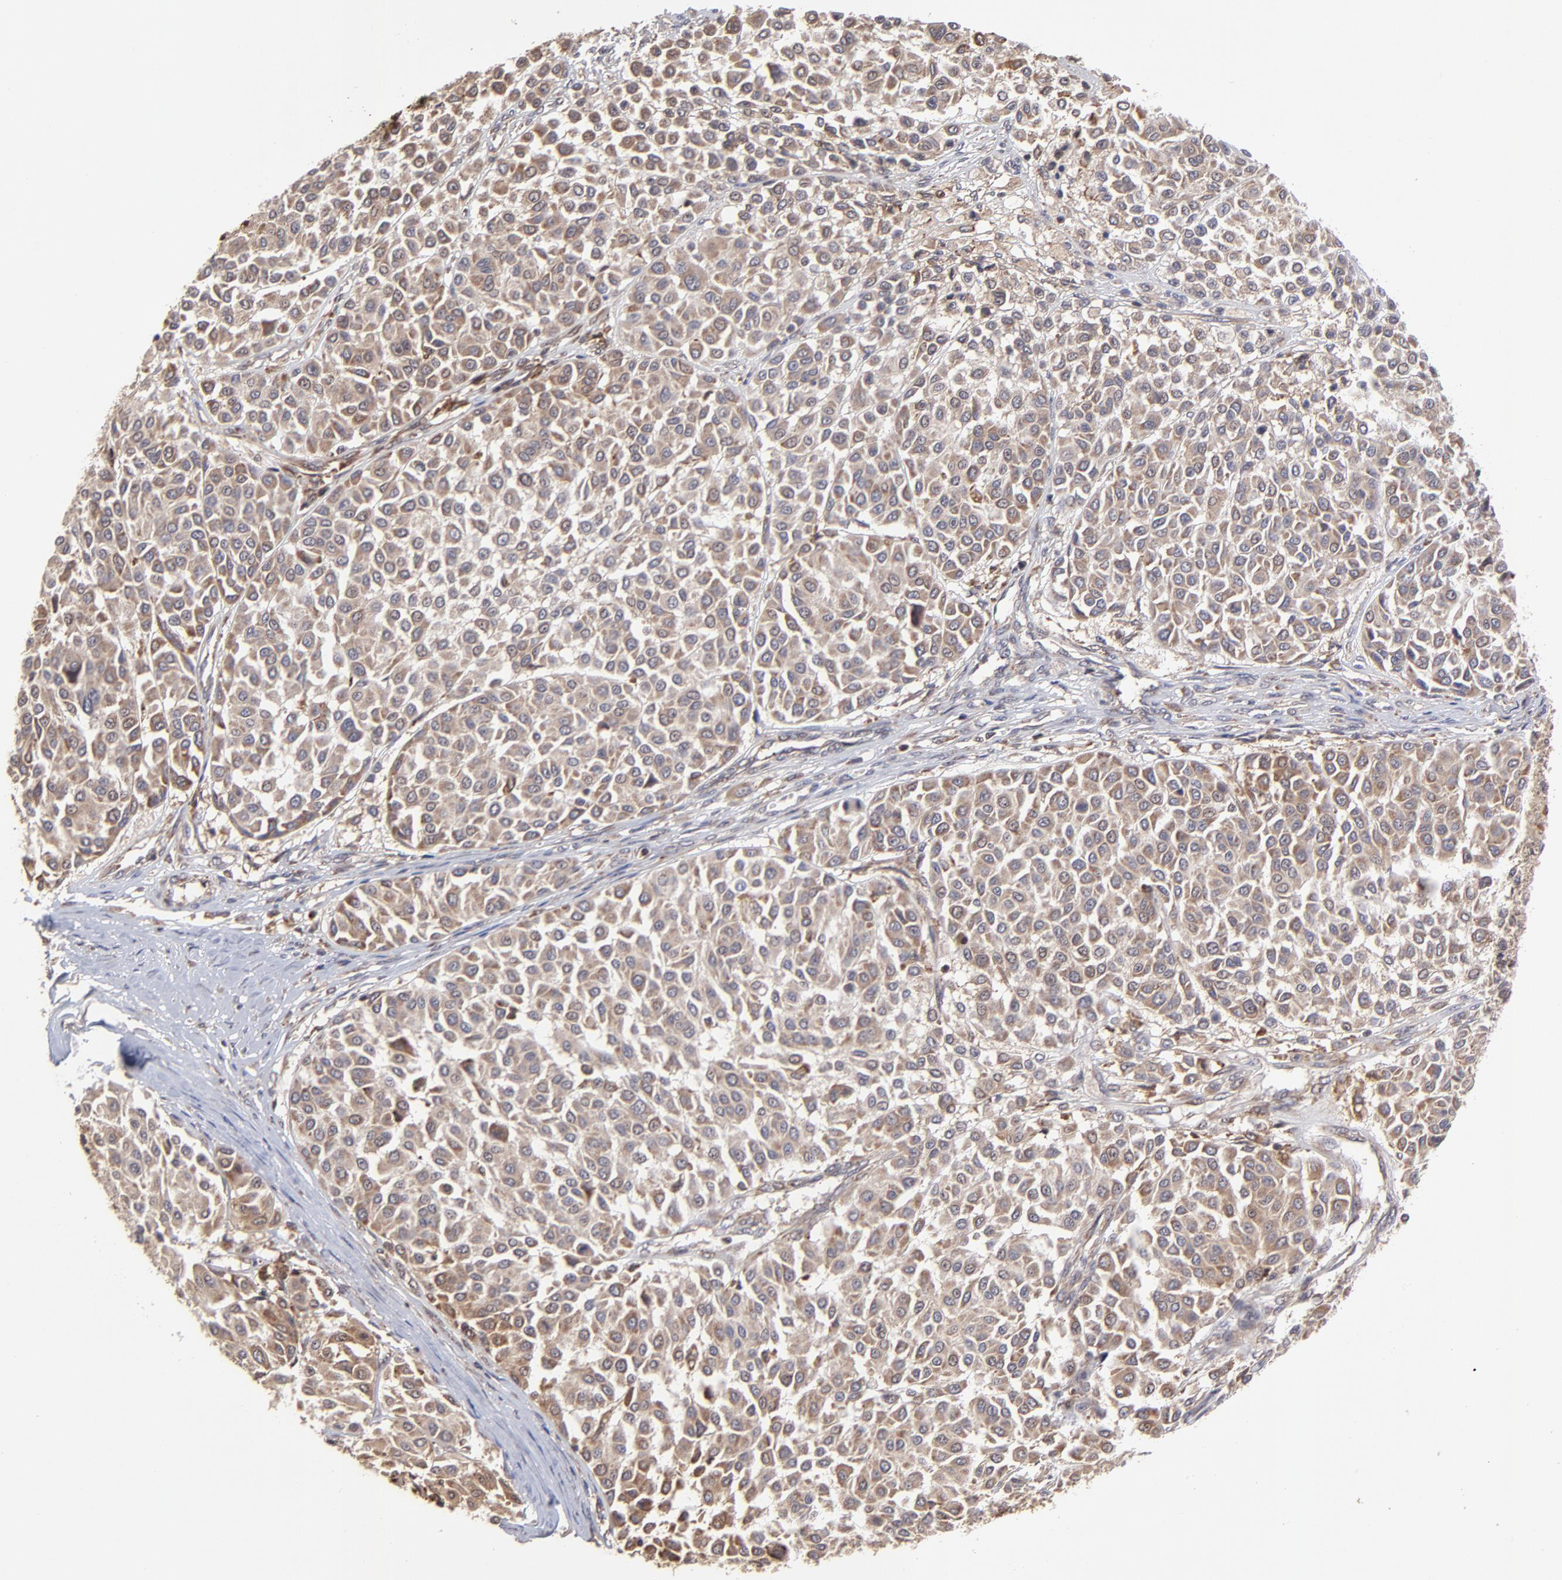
{"staining": {"intensity": "moderate", "quantity": "25%-75%", "location": "cytoplasmic/membranous"}, "tissue": "melanoma", "cell_type": "Tumor cells", "image_type": "cancer", "snomed": [{"axis": "morphology", "description": "Malignant melanoma, Metastatic site"}, {"axis": "topography", "description": "Soft tissue"}], "caption": "A brown stain shows moderate cytoplasmic/membranous staining of a protein in malignant melanoma (metastatic site) tumor cells.", "gene": "UBE2L6", "patient": {"sex": "male", "age": 41}}